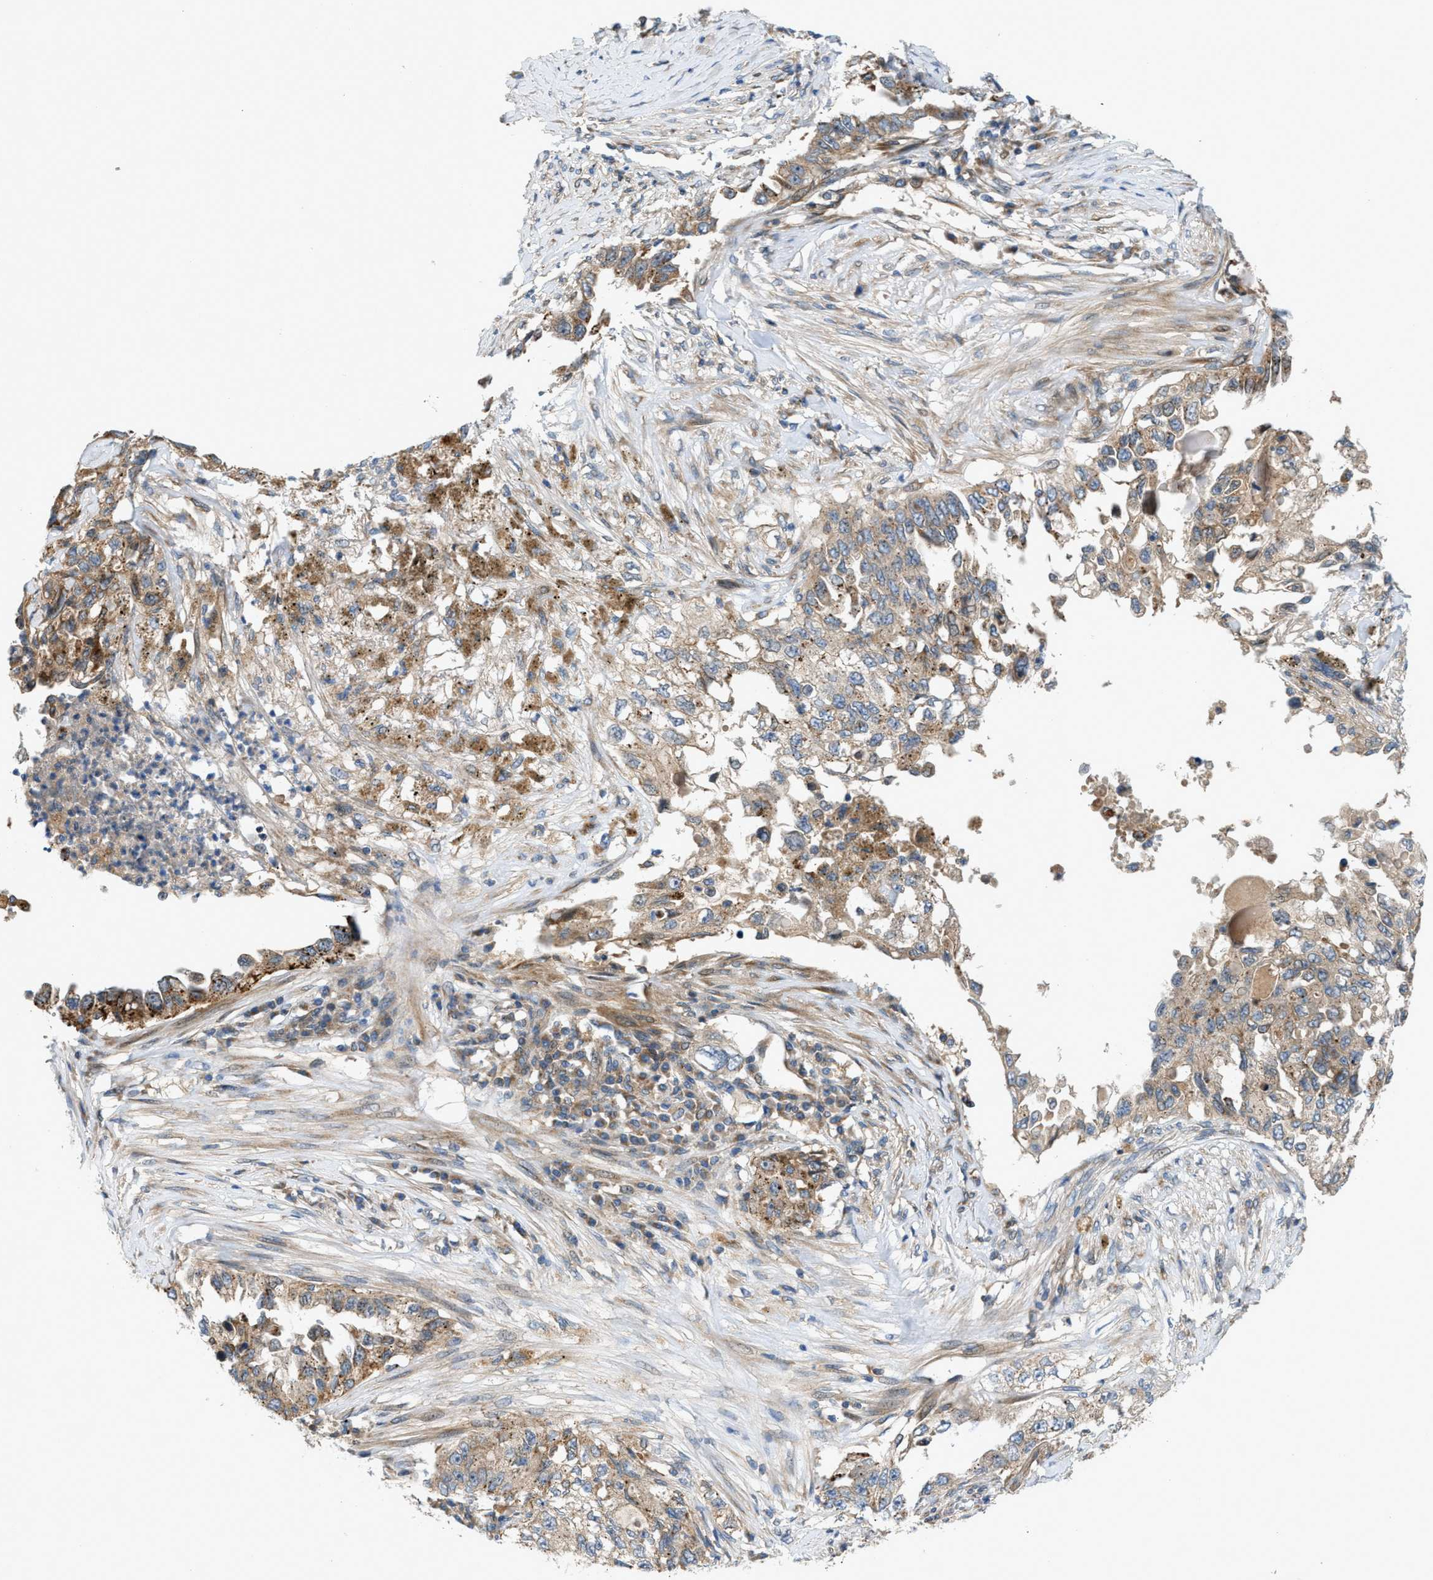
{"staining": {"intensity": "moderate", "quantity": ">75%", "location": "cytoplasmic/membranous"}, "tissue": "lung cancer", "cell_type": "Tumor cells", "image_type": "cancer", "snomed": [{"axis": "morphology", "description": "Adenocarcinoma, NOS"}, {"axis": "topography", "description": "Lung"}], "caption": "This histopathology image exhibits IHC staining of lung cancer, with medium moderate cytoplasmic/membranous expression in about >75% of tumor cells.", "gene": "CYB5D1", "patient": {"sex": "female", "age": 51}}